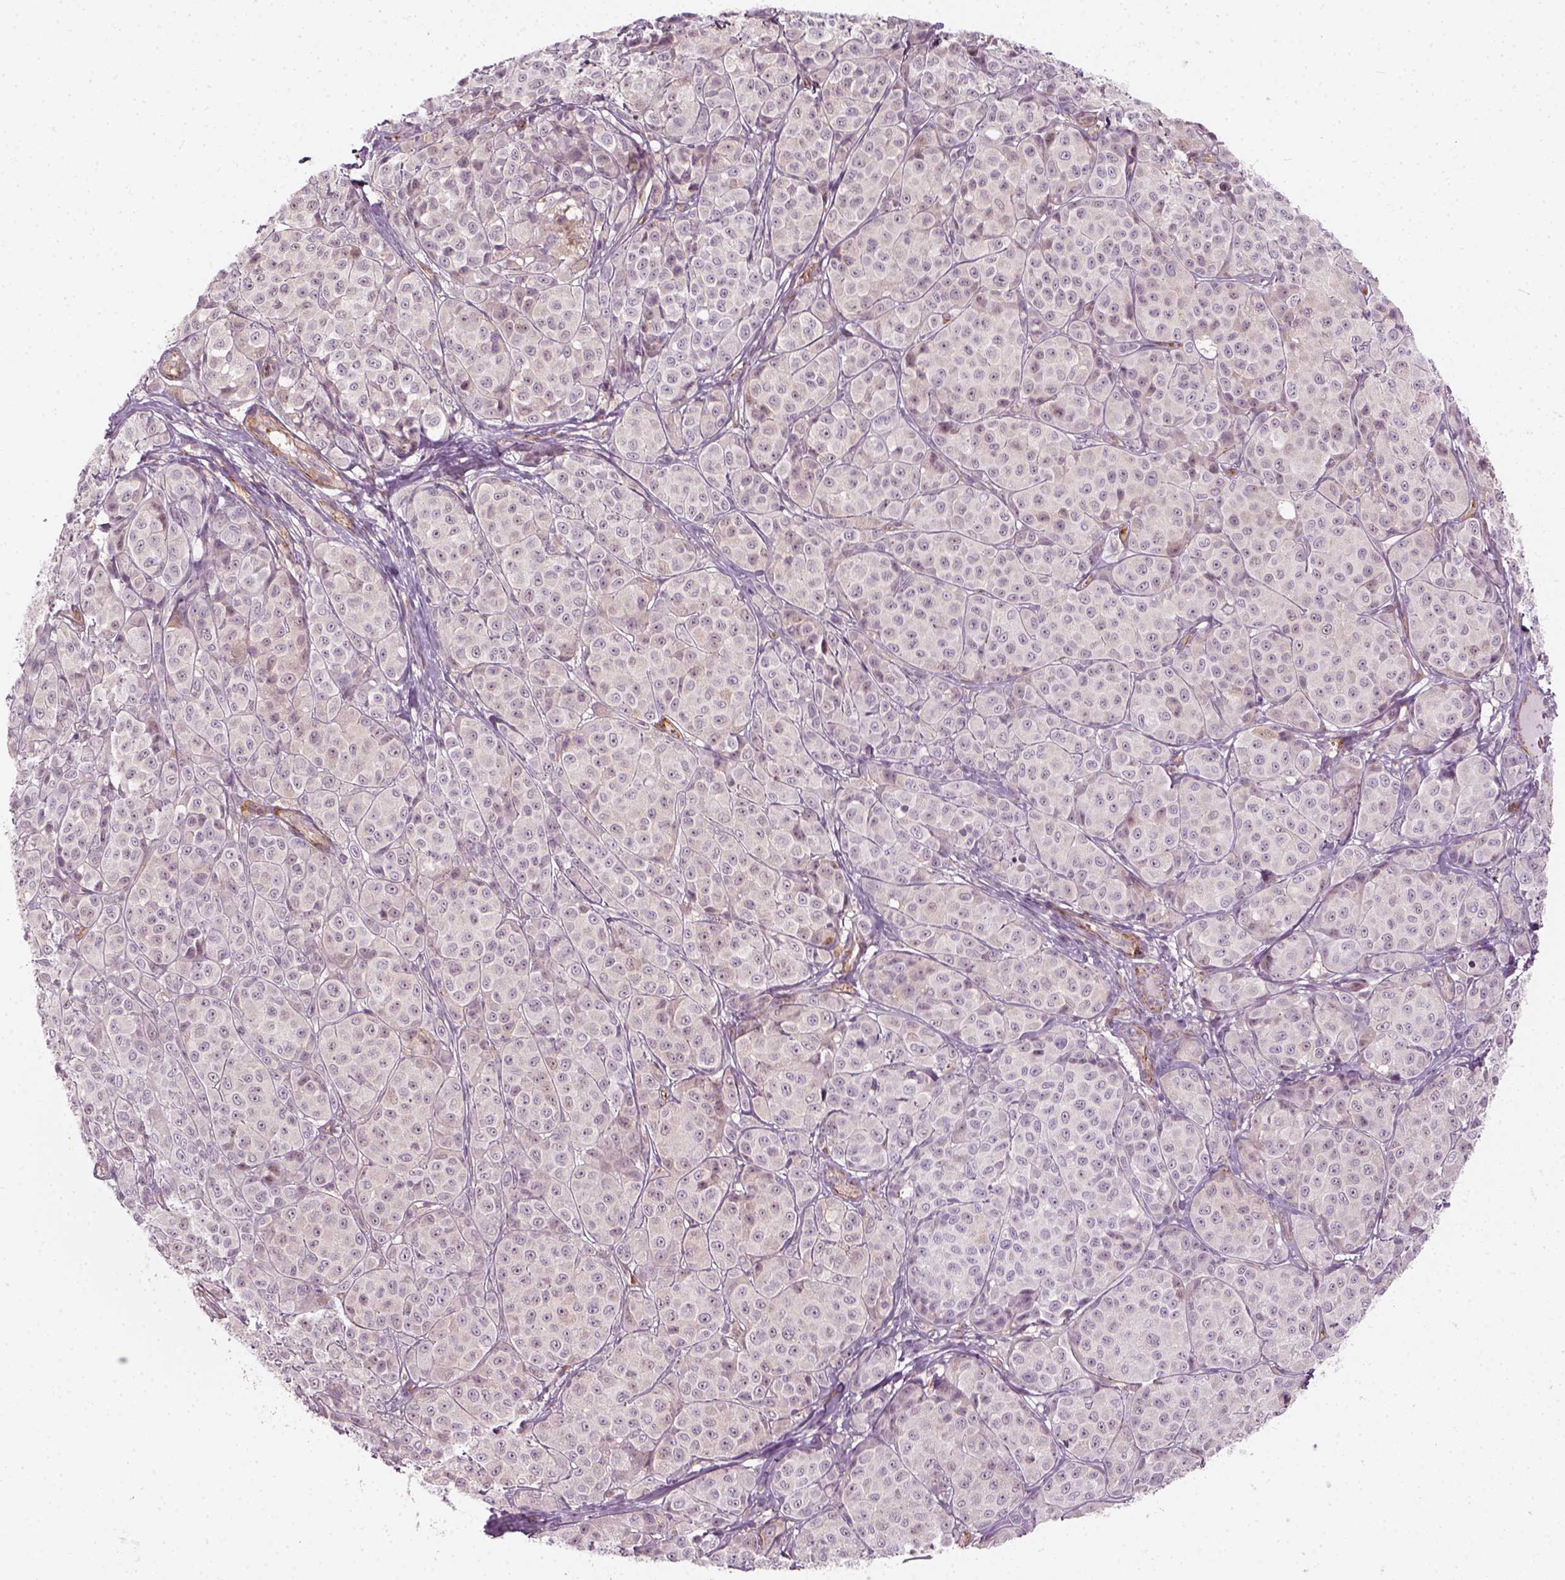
{"staining": {"intensity": "negative", "quantity": "none", "location": "none"}, "tissue": "melanoma", "cell_type": "Tumor cells", "image_type": "cancer", "snomed": [{"axis": "morphology", "description": "Malignant melanoma, NOS"}, {"axis": "topography", "description": "Skin"}], "caption": "A histopathology image of human malignant melanoma is negative for staining in tumor cells.", "gene": "DNASE1L1", "patient": {"sex": "male", "age": 89}}